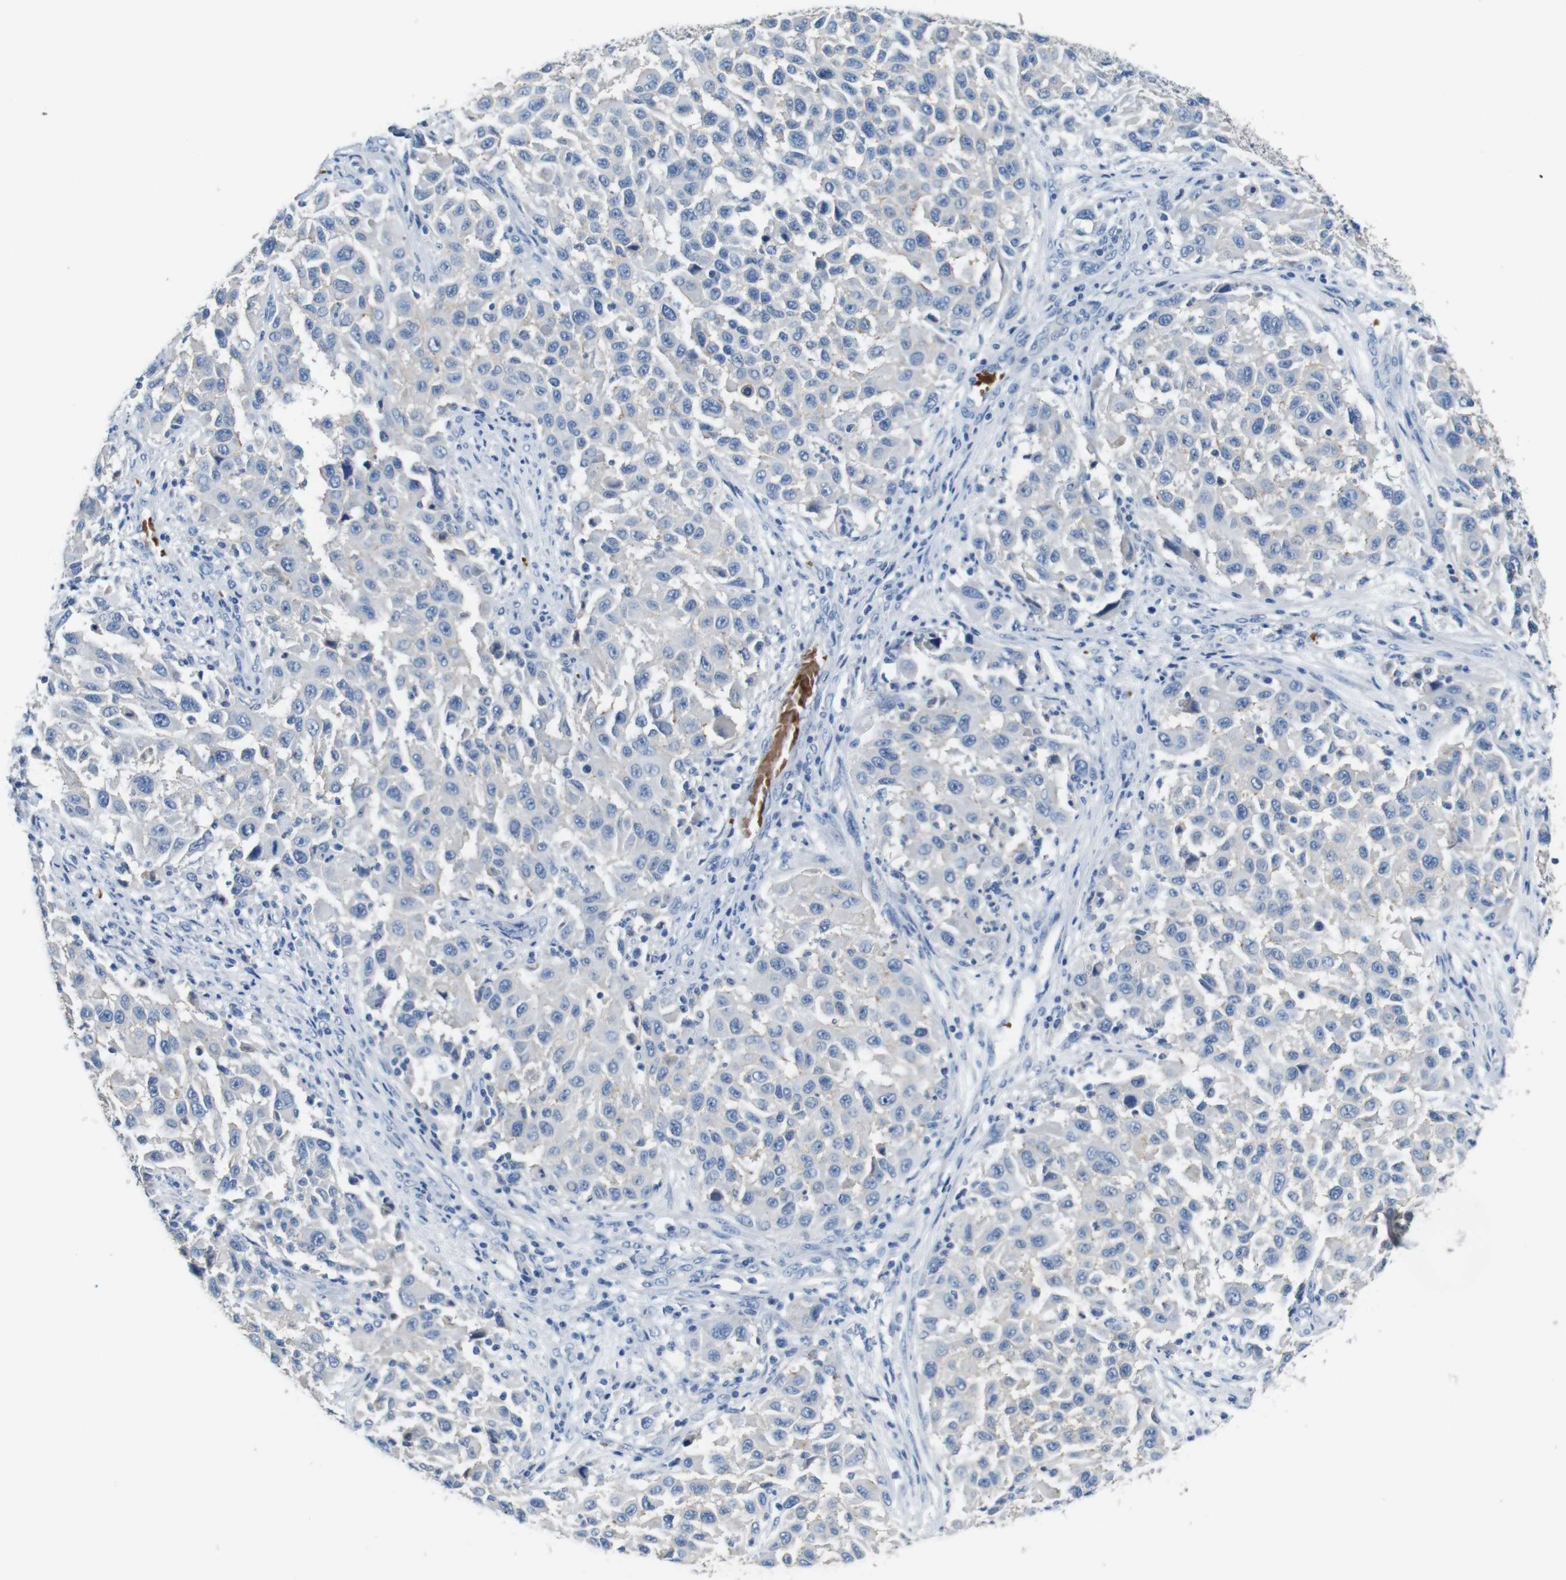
{"staining": {"intensity": "negative", "quantity": "none", "location": "none"}, "tissue": "melanoma", "cell_type": "Tumor cells", "image_type": "cancer", "snomed": [{"axis": "morphology", "description": "Malignant melanoma, Metastatic site"}, {"axis": "topography", "description": "Lymph node"}], "caption": "DAB immunohistochemical staining of malignant melanoma (metastatic site) reveals no significant expression in tumor cells.", "gene": "IGSF8", "patient": {"sex": "male", "age": 61}}